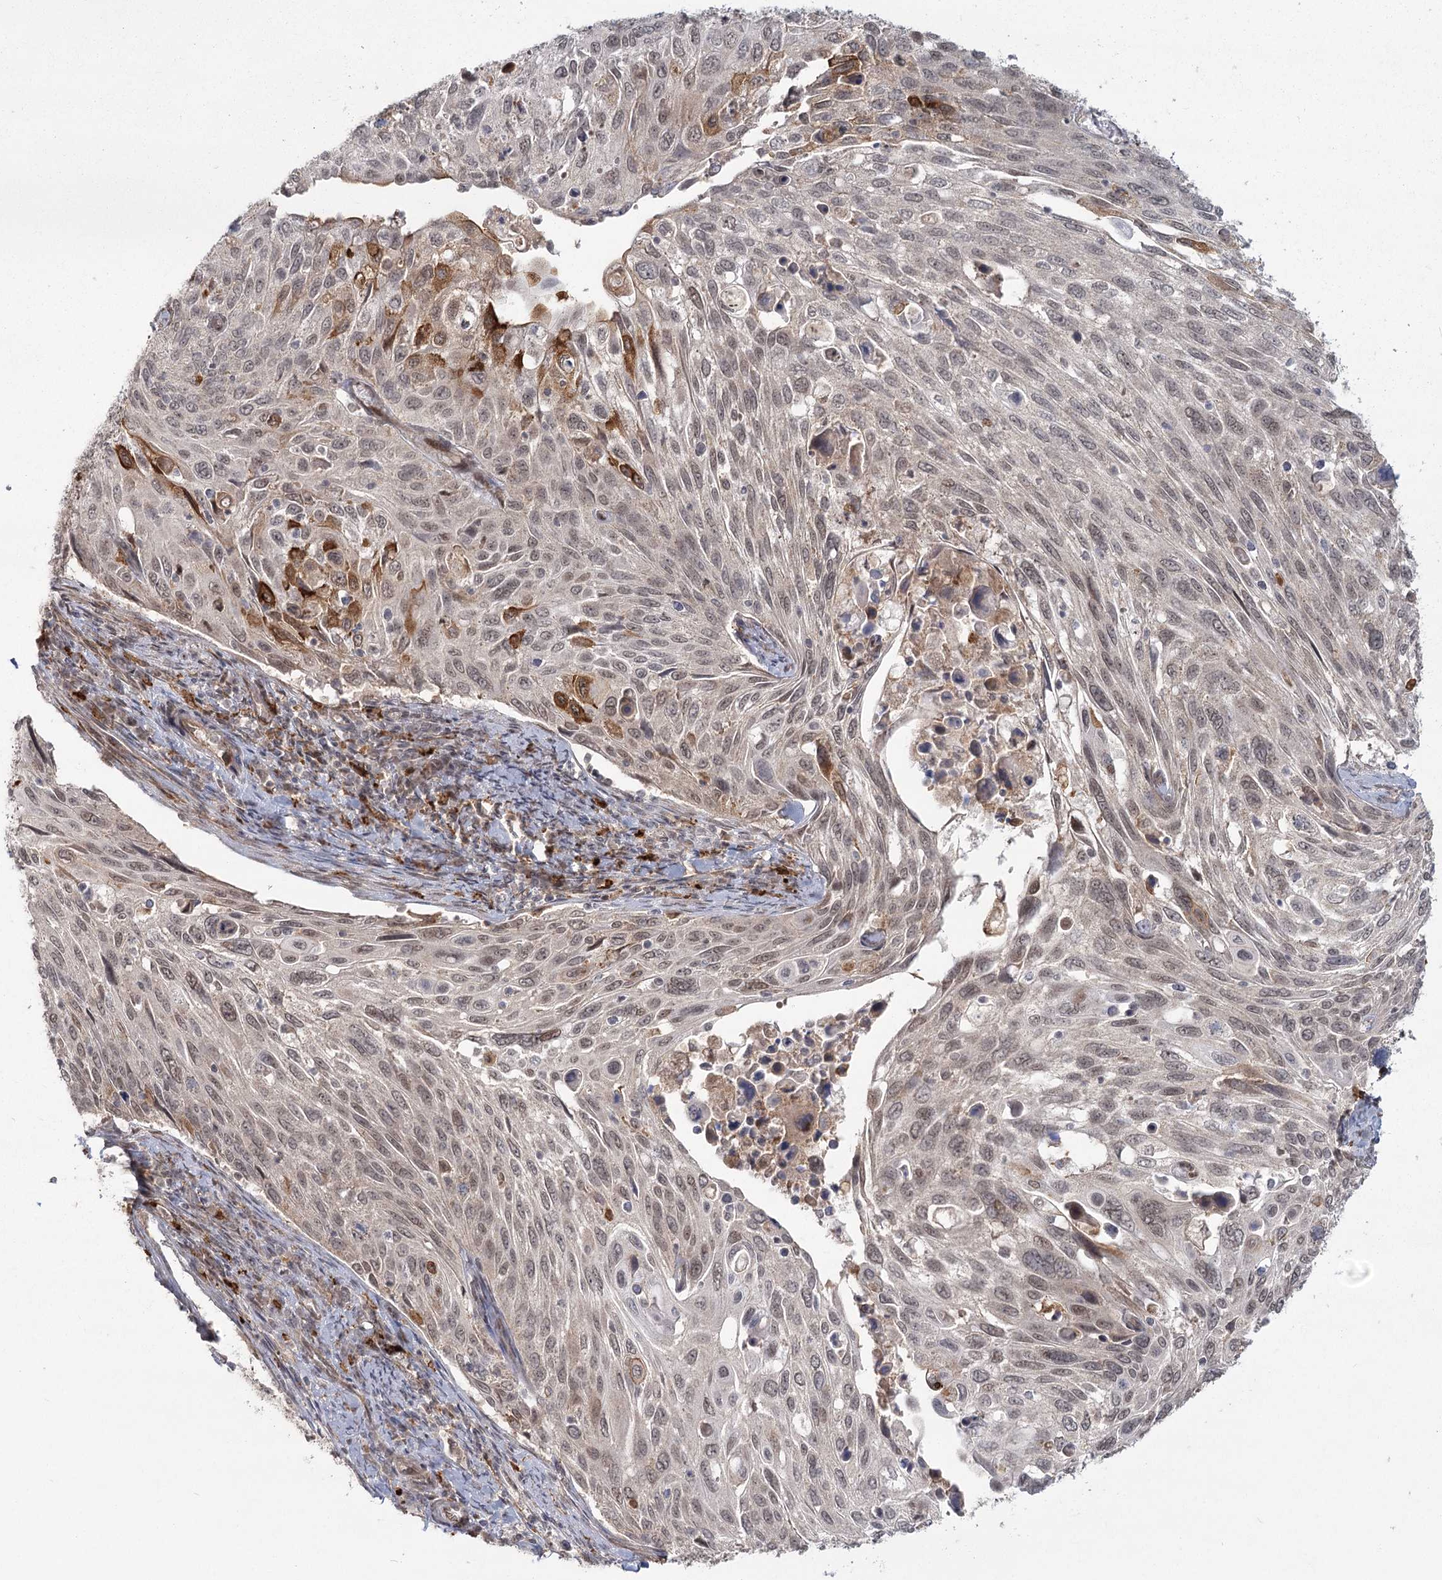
{"staining": {"intensity": "moderate", "quantity": "<25%", "location": "cytoplasmic/membranous,nuclear"}, "tissue": "cervical cancer", "cell_type": "Tumor cells", "image_type": "cancer", "snomed": [{"axis": "morphology", "description": "Squamous cell carcinoma, NOS"}, {"axis": "topography", "description": "Cervix"}], "caption": "About <25% of tumor cells in human cervical cancer demonstrate moderate cytoplasmic/membranous and nuclear protein expression as visualized by brown immunohistochemical staining.", "gene": "AP2M1", "patient": {"sex": "female", "age": 70}}